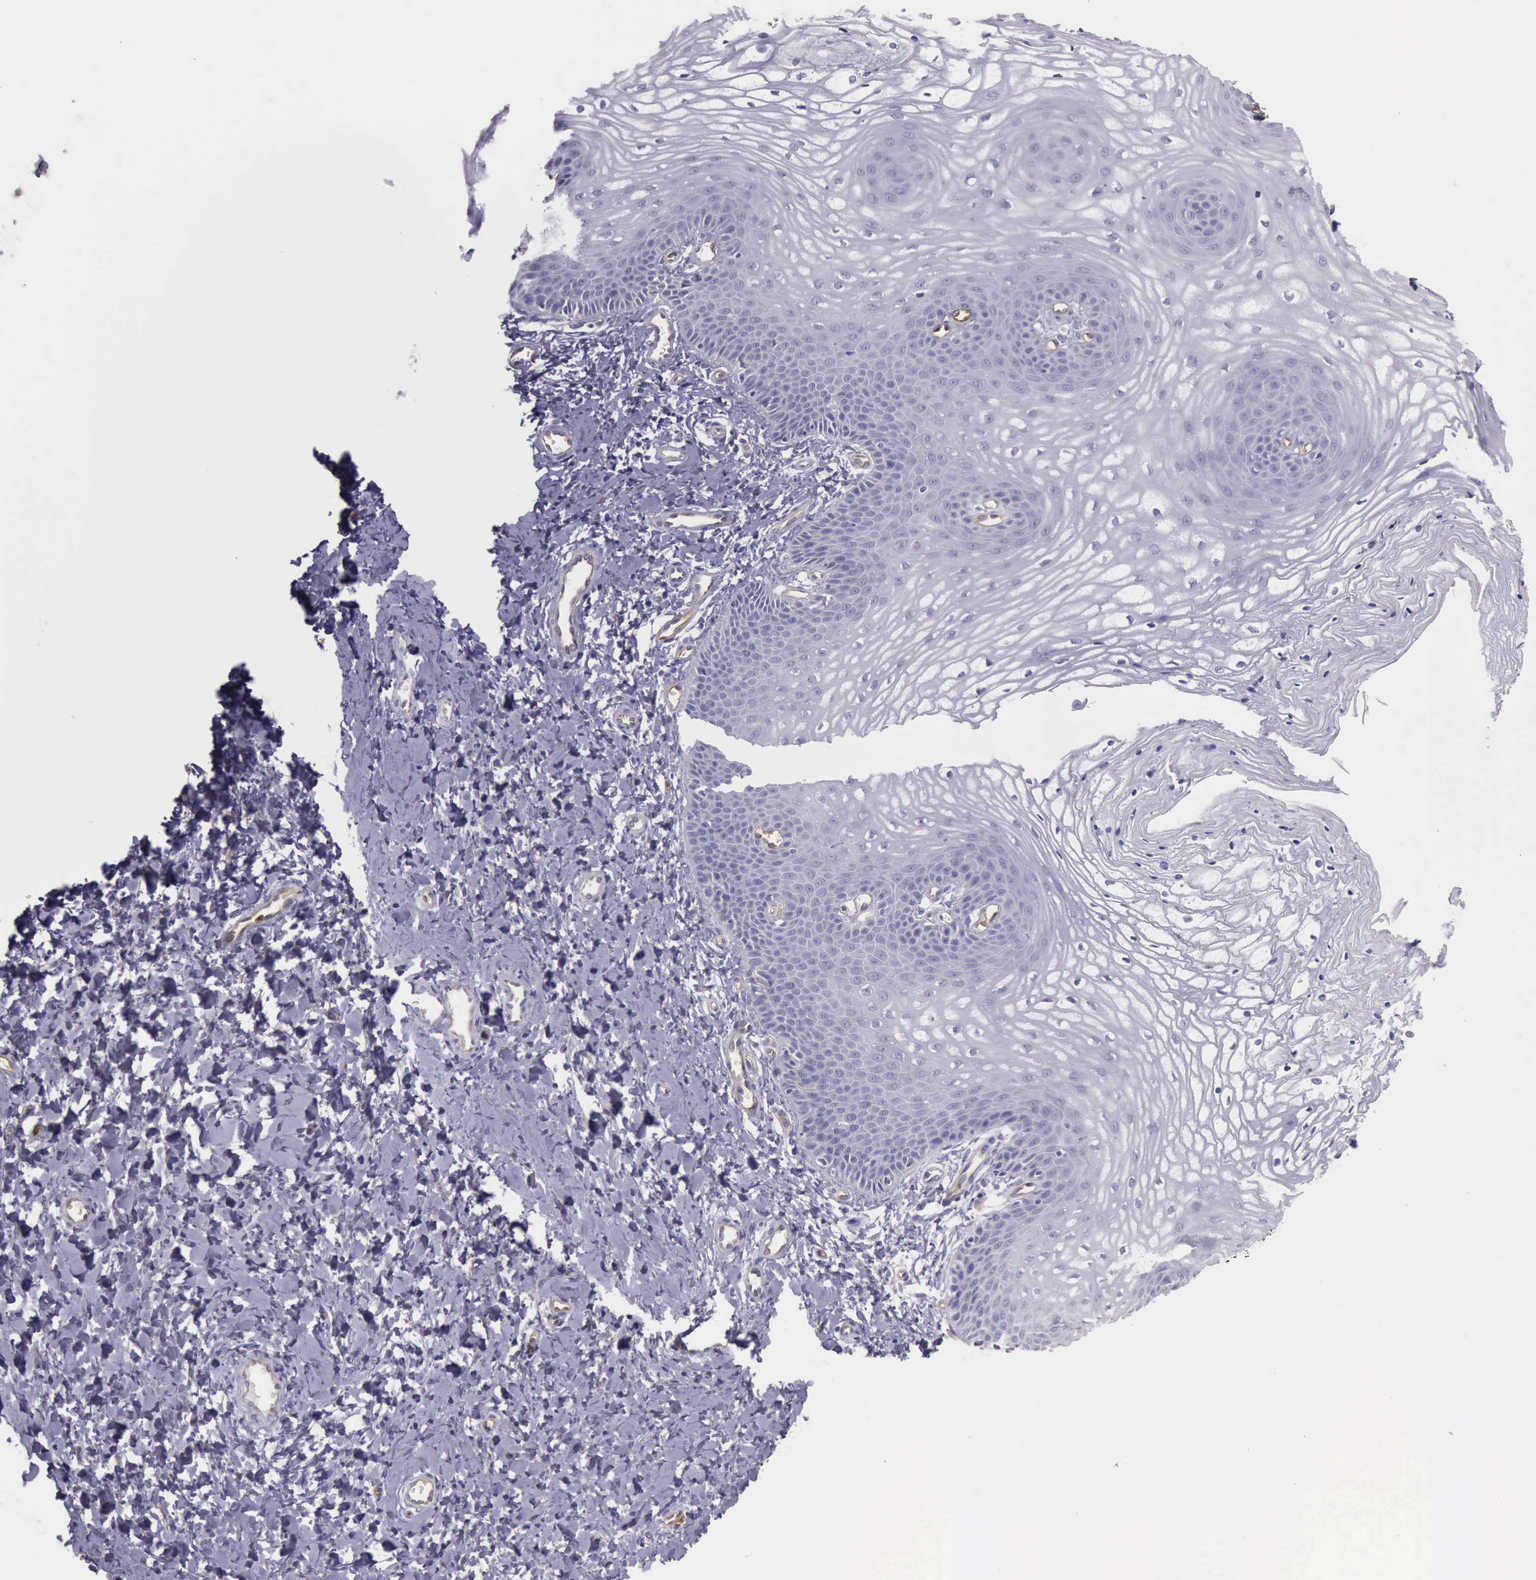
{"staining": {"intensity": "negative", "quantity": "none", "location": "none"}, "tissue": "vagina", "cell_type": "Squamous epithelial cells", "image_type": "normal", "snomed": [{"axis": "morphology", "description": "Normal tissue, NOS"}, {"axis": "topography", "description": "Vagina"}], "caption": "DAB immunohistochemical staining of normal vagina shows no significant positivity in squamous epithelial cells. (DAB IHC visualized using brightfield microscopy, high magnification).", "gene": "TCEANC", "patient": {"sex": "female", "age": 68}}